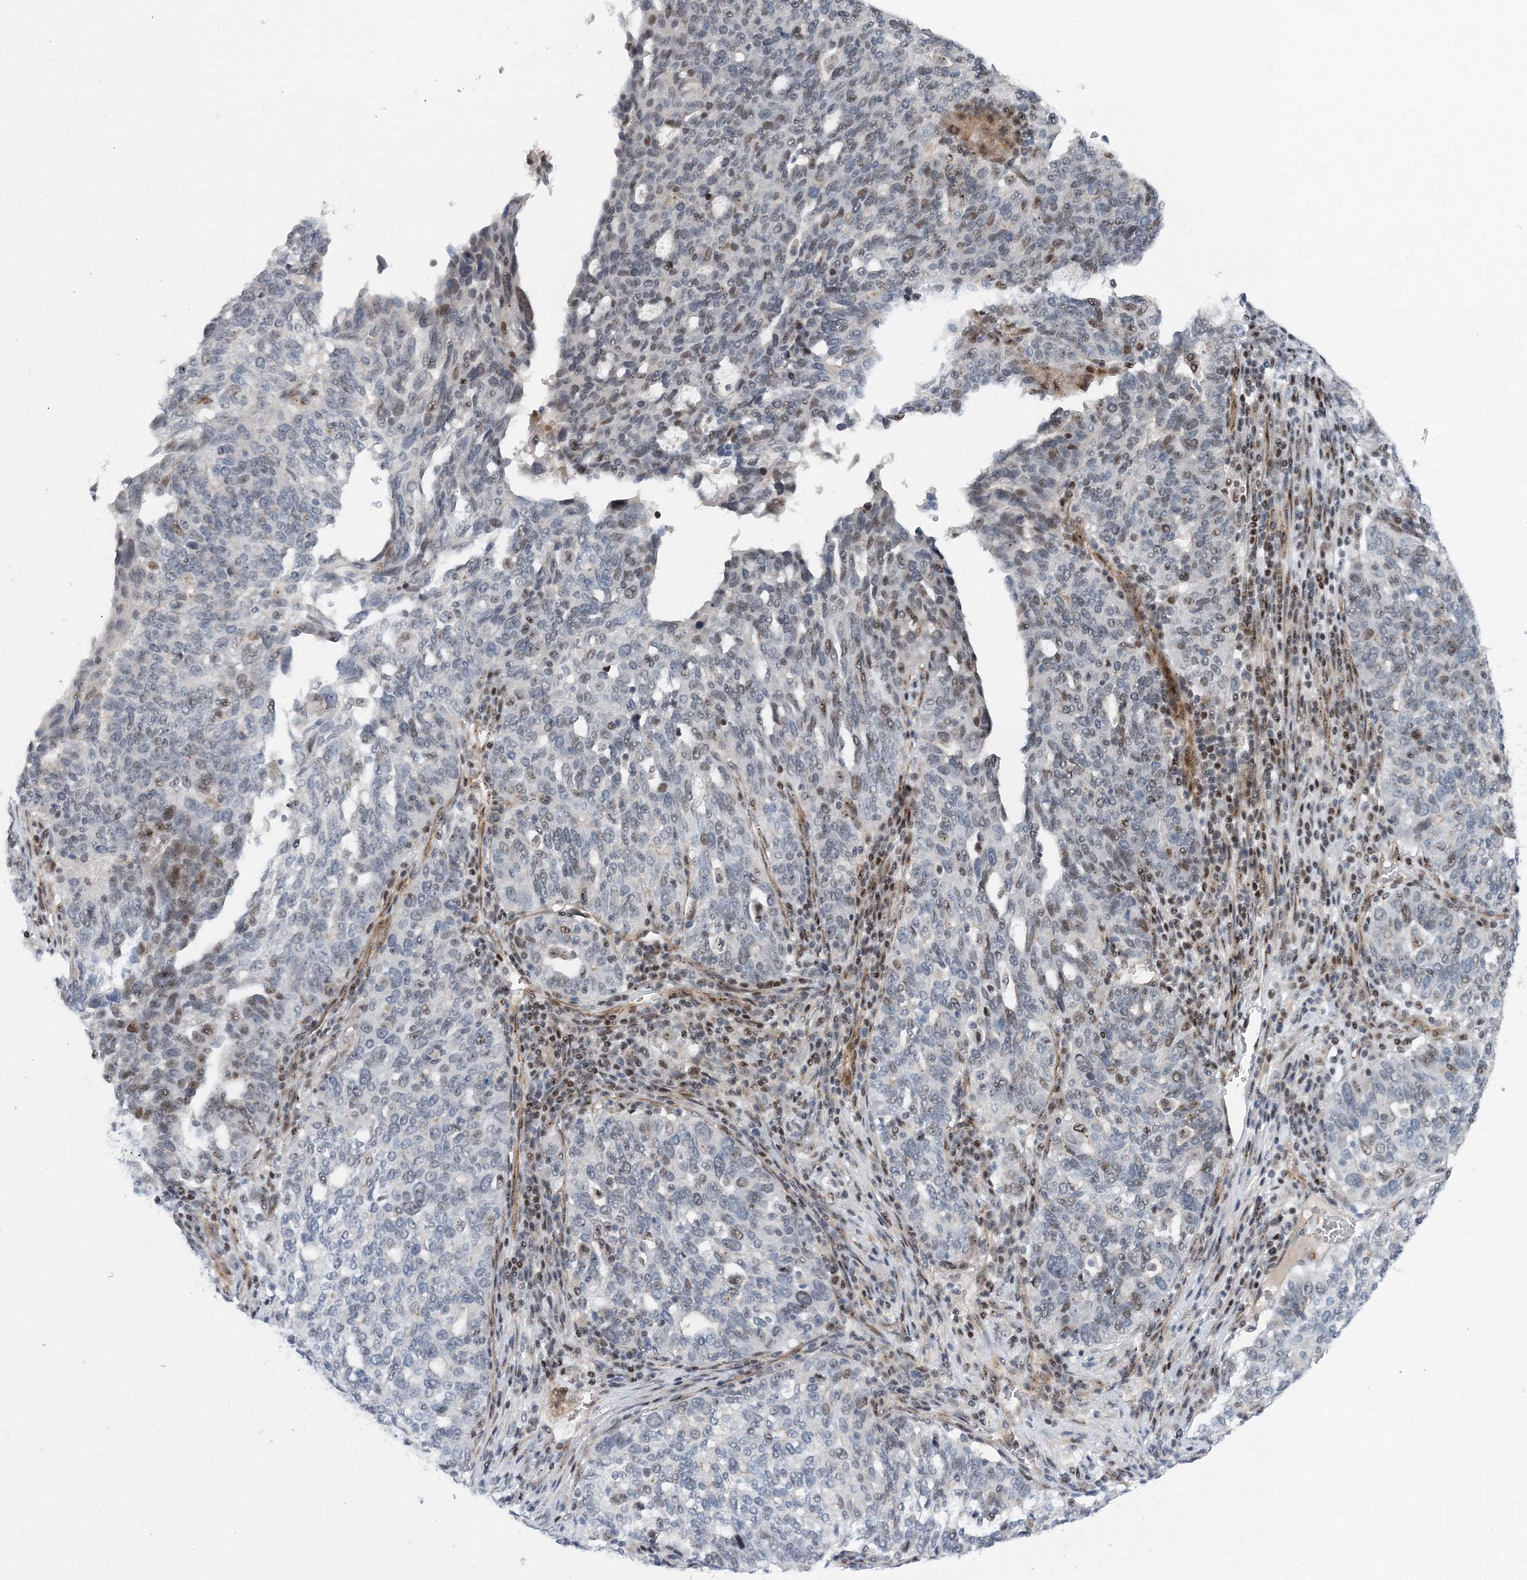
{"staining": {"intensity": "moderate", "quantity": "<25%", "location": "nuclear"}, "tissue": "ovarian cancer", "cell_type": "Tumor cells", "image_type": "cancer", "snomed": [{"axis": "morphology", "description": "Cystadenocarcinoma, serous, NOS"}, {"axis": "topography", "description": "Ovary"}], "caption": "IHC micrograph of human ovarian cancer (serous cystadenocarcinoma) stained for a protein (brown), which demonstrates low levels of moderate nuclear expression in about <25% of tumor cells.", "gene": "UIMC1", "patient": {"sex": "female", "age": 59}}